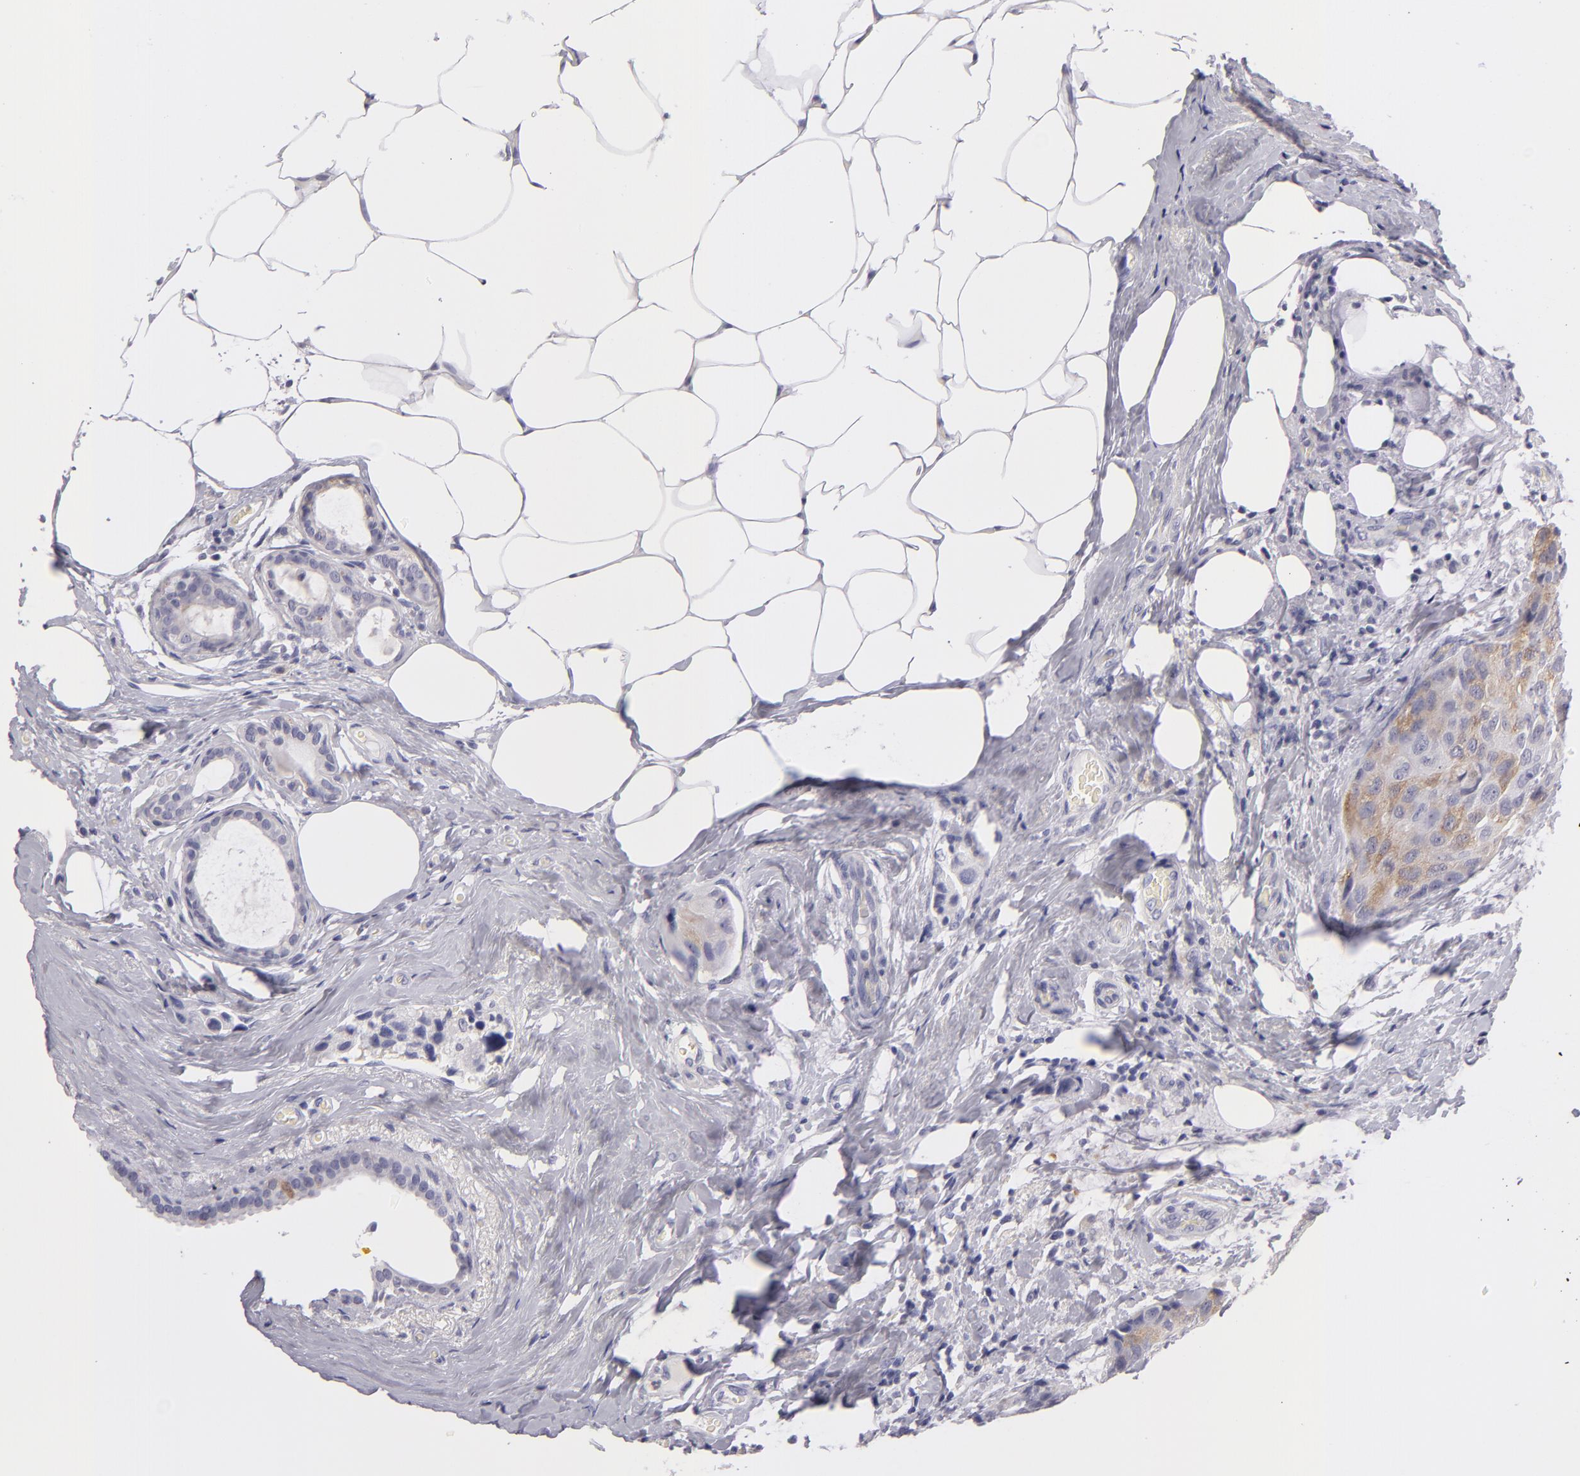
{"staining": {"intensity": "moderate", "quantity": "25%-75%", "location": "cytoplasmic/membranous"}, "tissue": "breast cancer", "cell_type": "Tumor cells", "image_type": "cancer", "snomed": [{"axis": "morphology", "description": "Duct carcinoma"}, {"axis": "topography", "description": "Breast"}], "caption": "The photomicrograph exhibits staining of breast infiltrating ductal carcinoma, revealing moderate cytoplasmic/membranous protein positivity (brown color) within tumor cells.", "gene": "TNNC1", "patient": {"sex": "female", "age": 68}}